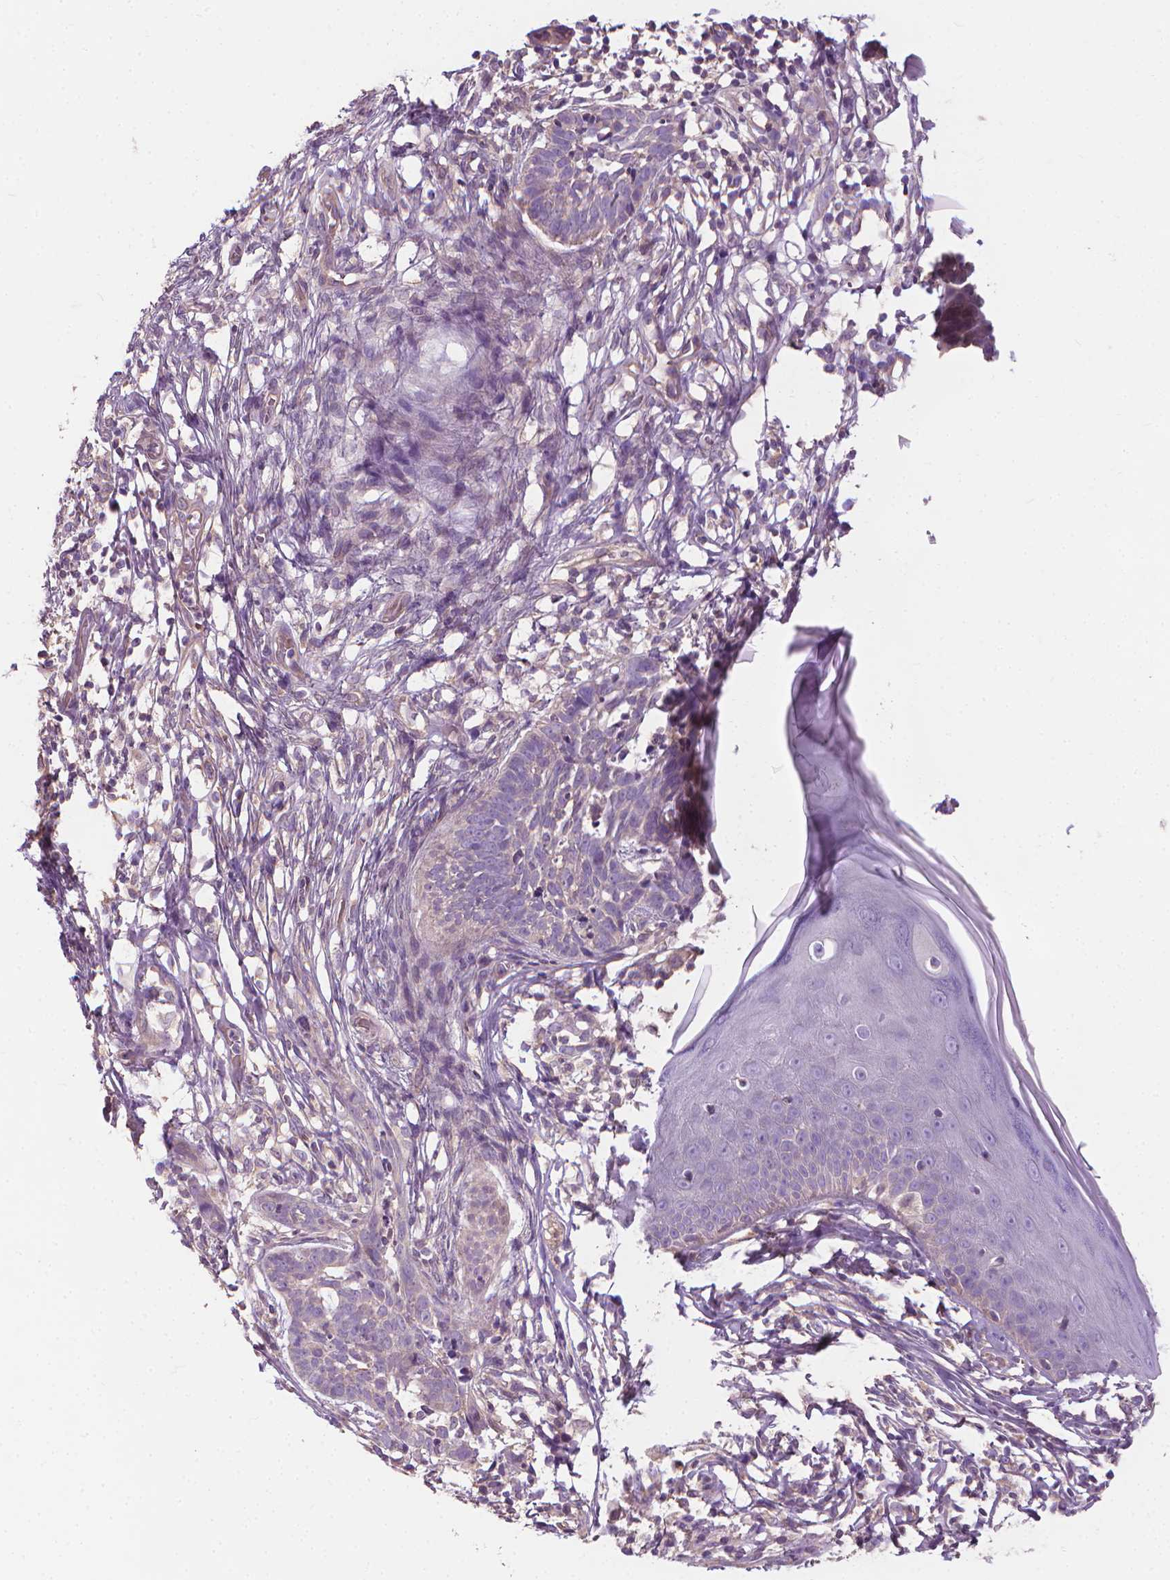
{"staining": {"intensity": "negative", "quantity": "none", "location": "none"}, "tissue": "skin cancer", "cell_type": "Tumor cells", "image_type": "cancer", "snomed": [{"axis": "morphology", "description": "Basal cell carcinoma"}, {"axis": "topography", "description": "Skin"}], "caption": "There is no significant positivity in tumor cells of skin cancer.", "gene": "RIIAD1", "patient": {"sex": "male", "age": 85}}